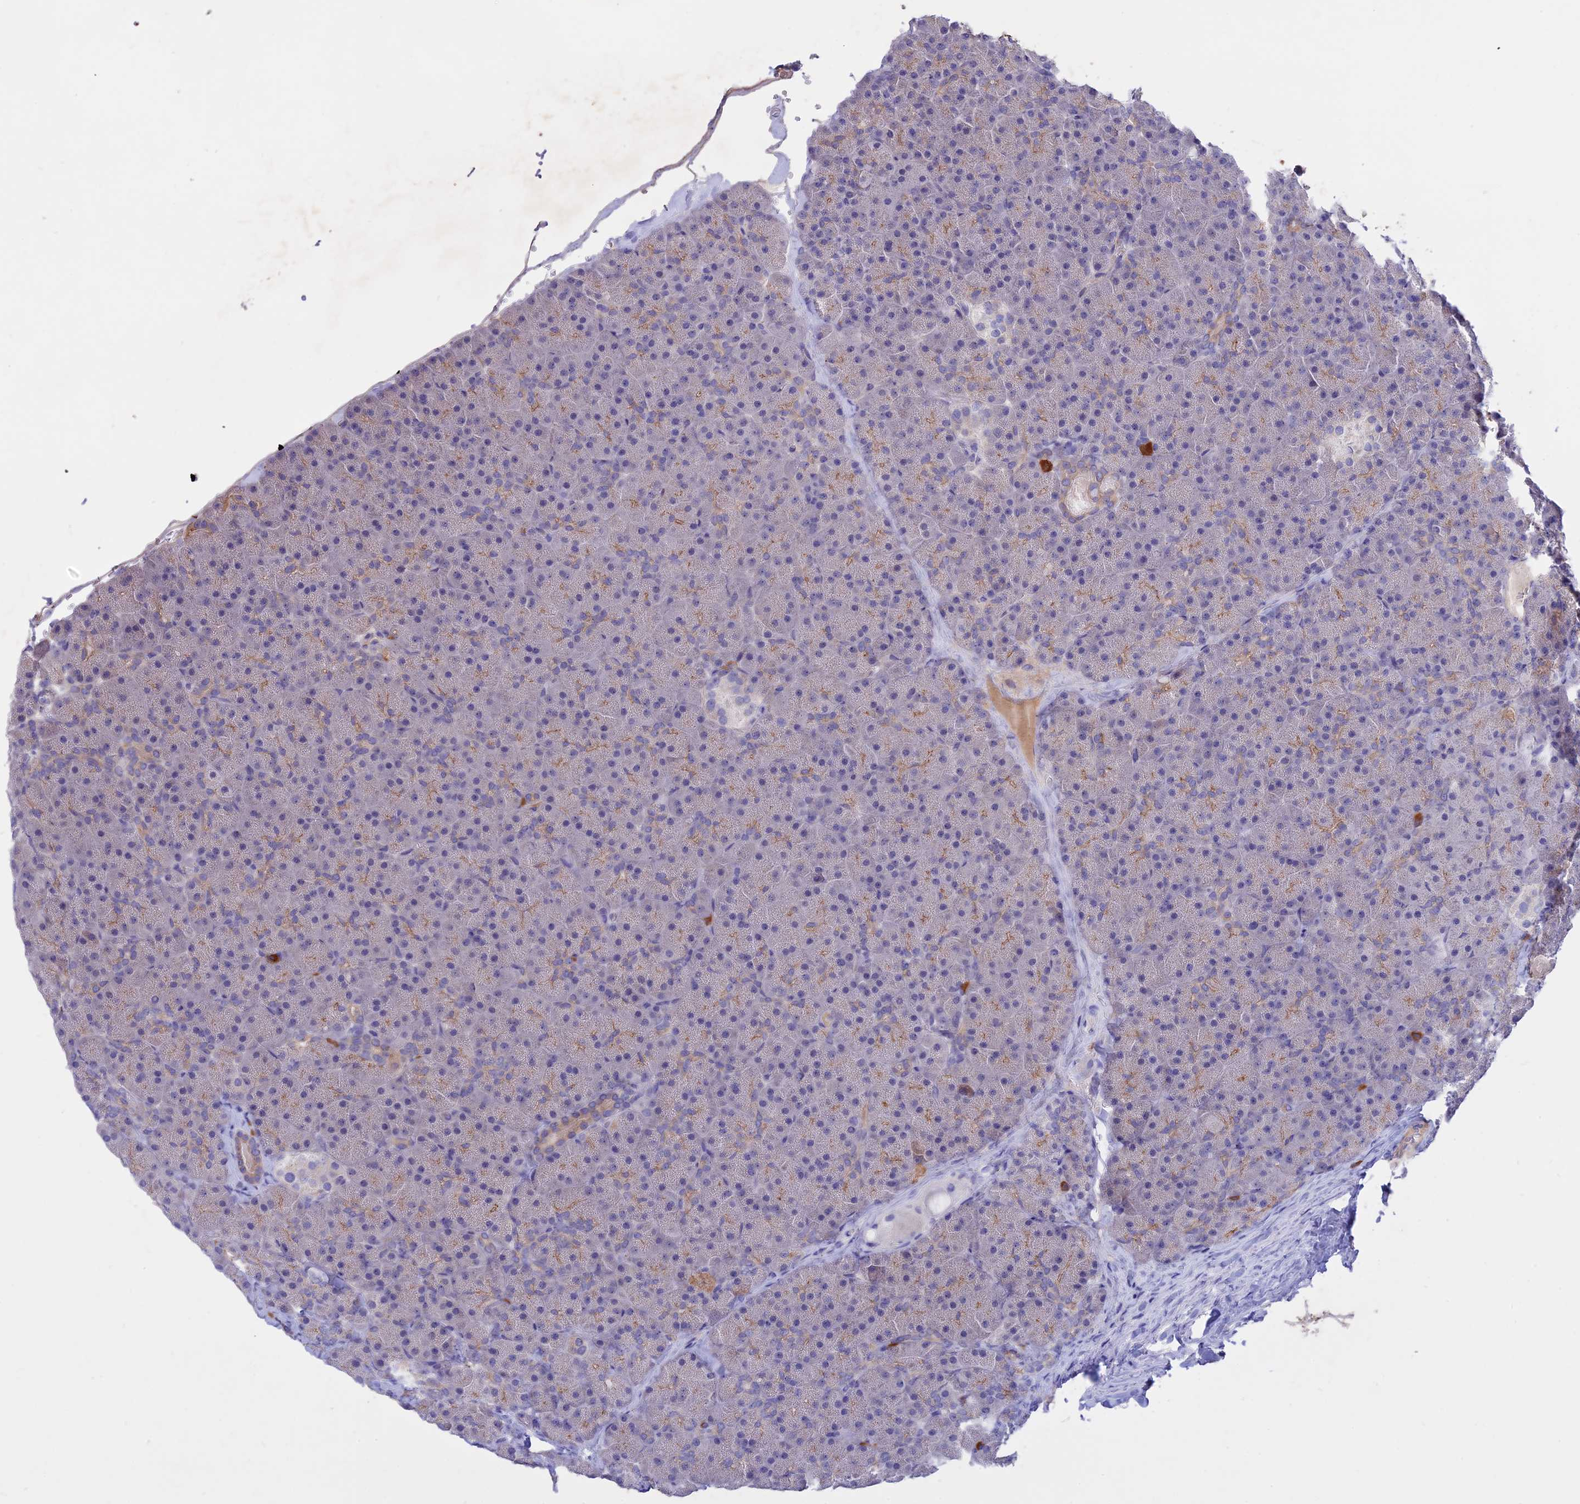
{"staining": {"intensity": "moderate", "quantity": "<25%", "location": "cytoplasmic/membranous"}, "tissue": "pancreas", "cell_type": "Exocrine glandular cells", "image_type": "normal", "snomed": [{"axis": "morphology", "description": "Normal tissue, NOS"}, {"axis": "topography", "description": "Pancreas"}], "caption": "An immunohistochemistry histopathology image of normal tissue is shown. Protein staining in brown highlights moderate cytoplasmic/membranous positivity in pancreas within exocrine glandular cells.", "gene": "GK5", "patient": {"sex": "male", "age": 36}}